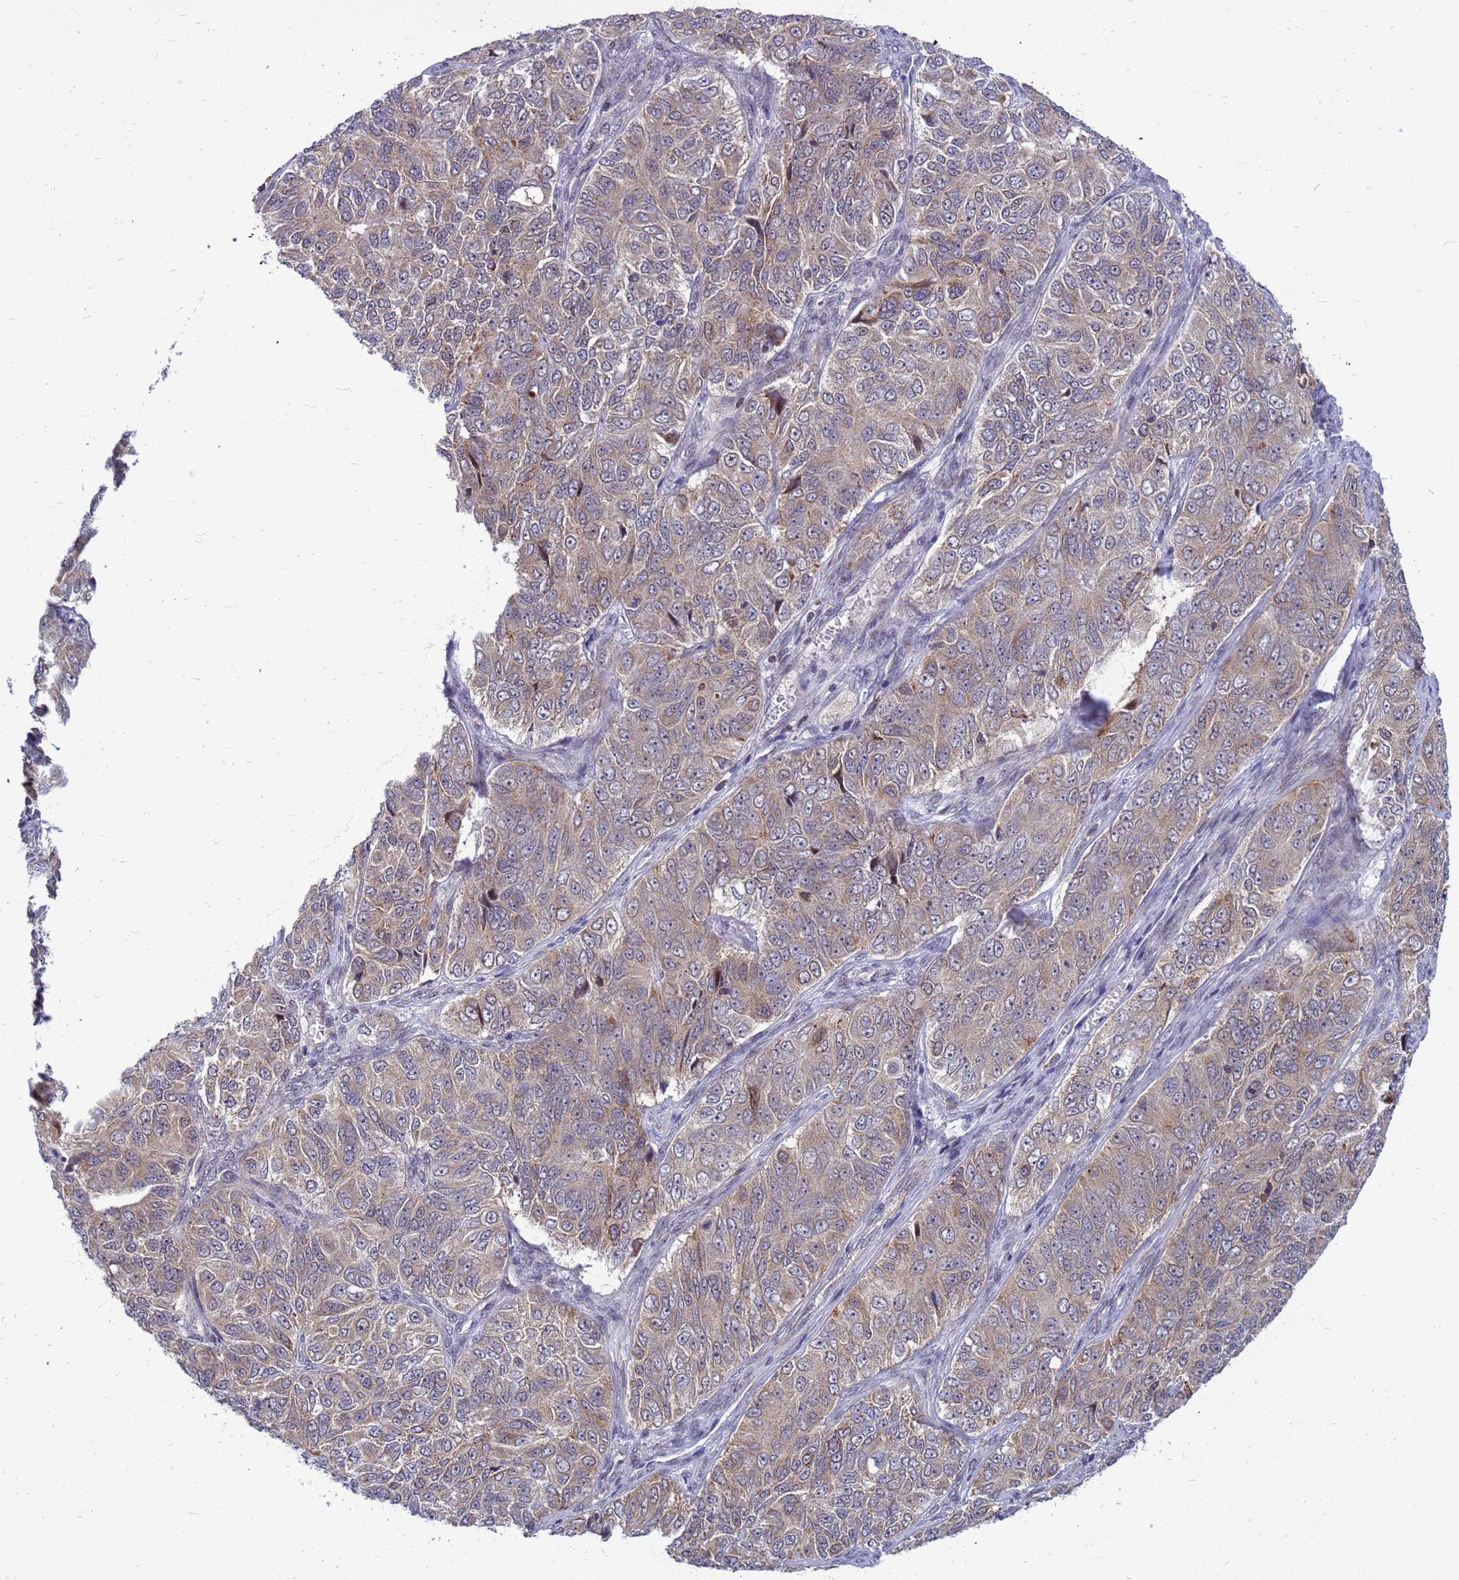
{"staining": {"intensity": "weak", "quantity": ">75%", "location": "cytoplasmic/membranous"}, "tissue": "ovarian cancer", "cell_type": "Tumor cells", "image_type": "cancer", "snomed": [{"axis": "morphology", "description": "Carcinoma, endometroid"}, {"axis": "topography", "description": "Ovary"}], "caption": "A high-resolution micrograph shows immunohistochemistry (IHC) staining of ovarian endometroid carcinoma, which shows weak cytoplasmic/membranous expression in approximately >75% of tumor cells.", "gene": "C12orf43", "patient": {"sex": "female", "age": 51}}